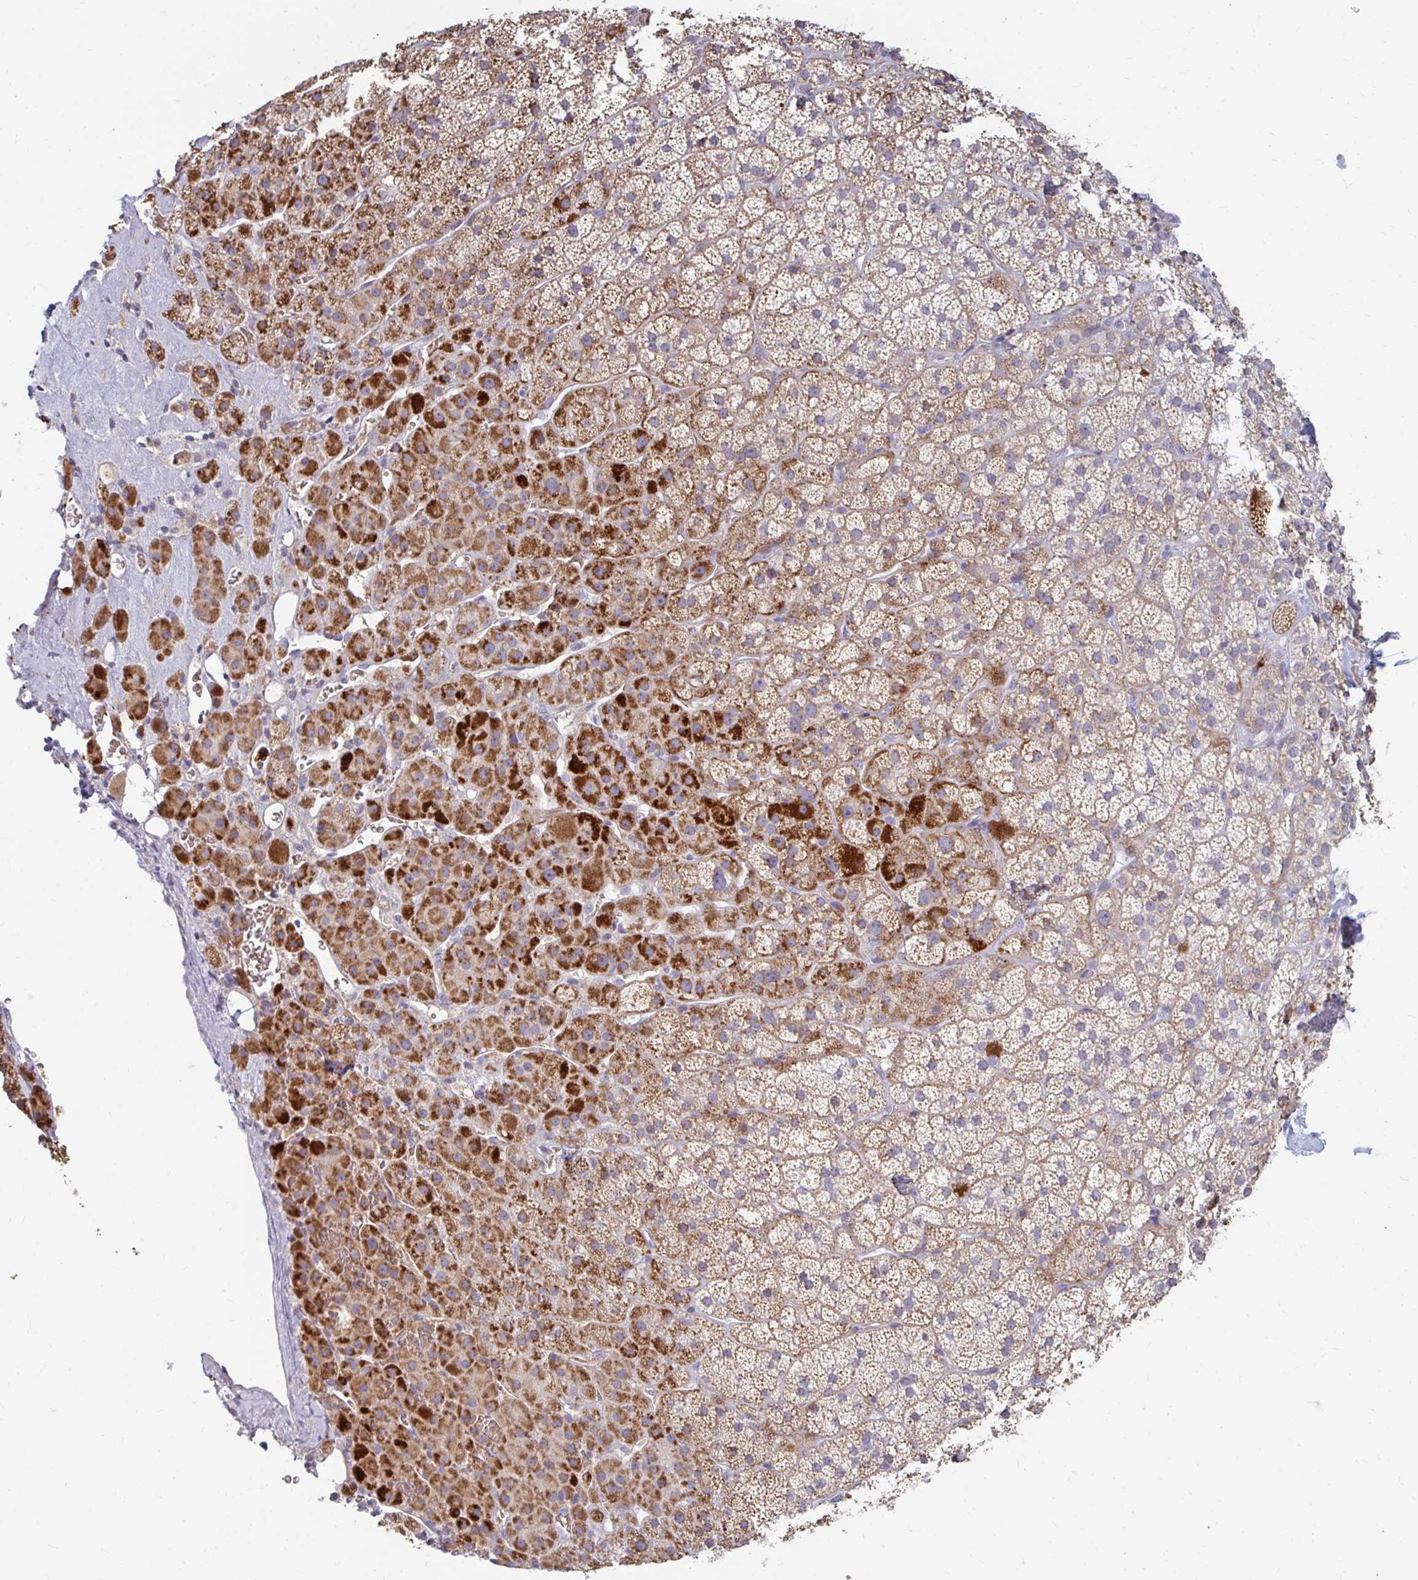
{"staining": {"intensity": "strong", "quantity": "25%-75%", "location": "cytoplasmic/membranous"}, "tissue": "adrenal gland", "cell_type": "Glandular cells", "image_type": "normal", "snomed": [{"axis": "morphology", "description": "Normal tissue, NOS"}, {"axis": "topography", "description": "Adrenal gland"}], "caption": "Immunohistochemistry (DAB (3,3'-diaminobenzidine)) staining of unremarkable adrenal gland shows strong cytoplasmic/membranous protein positivity in about 25%-75% of glandular cells.", "gene": "RAB33A", "patient": {"sex": "male", "age": 57}}